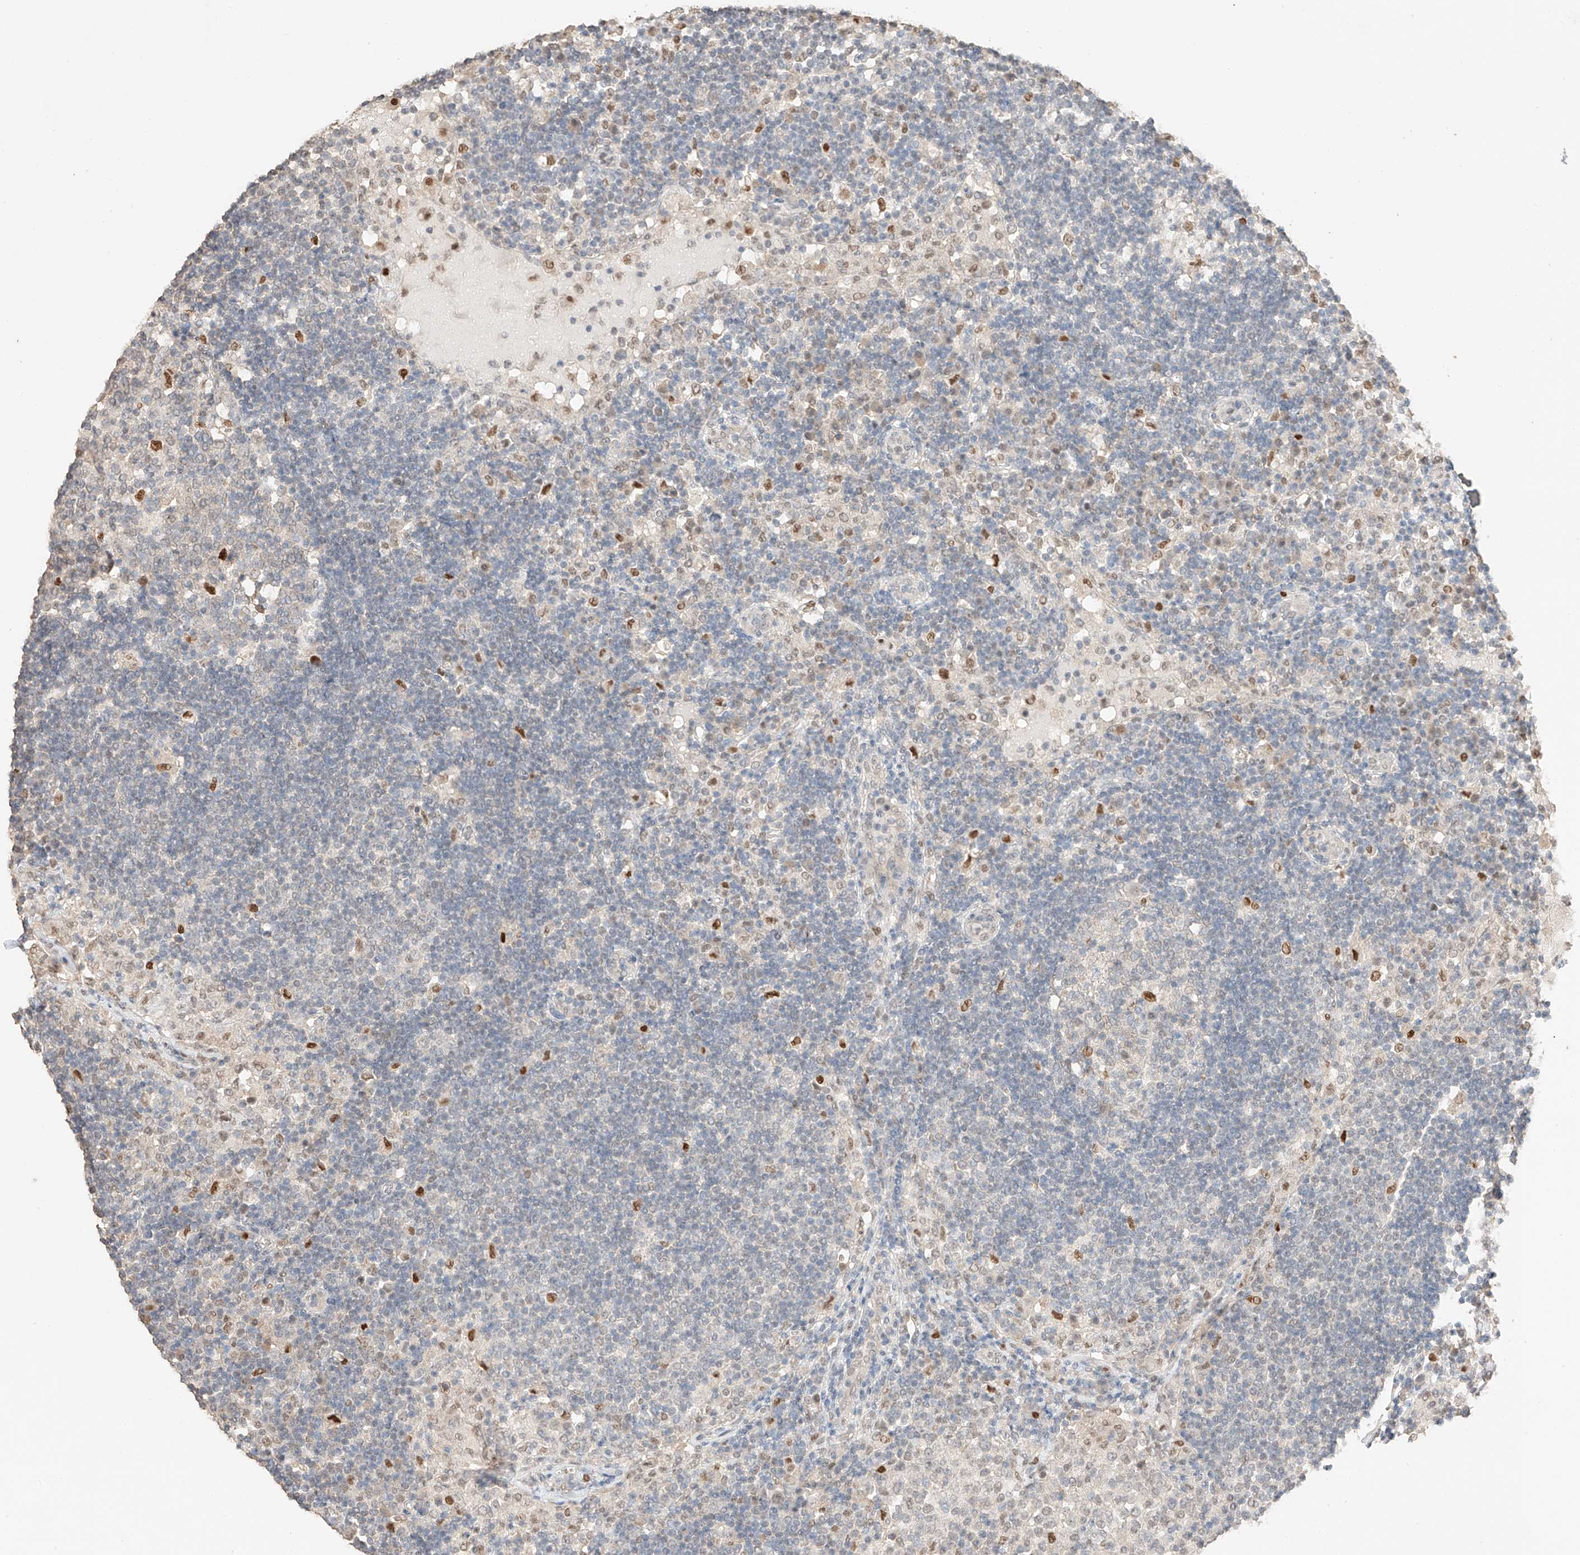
{"staining": {"intensity": "moderate", "quantity": "<25%", "location": "nuclear"}, "tissue": "lymph node", "cell_type": "Germinal center cells", "image_type": "normal", "snomed": [{"axis": "morphology", "description": "Normal tissue, NOS"}, {"axis": "topography", "description": "Lymph node"}], "caption": "Brown immunohistochemical staining in unremarkable human lymph node shows moderate nuclear staining in approximately <25% of germinal center cells. The staining was performed using DAB, with brown indicating positive protein expression. Nuclei are stained blue with hematoxylin.", "gene": "APIP", "patient": {"sex": "female", "age": 53}}